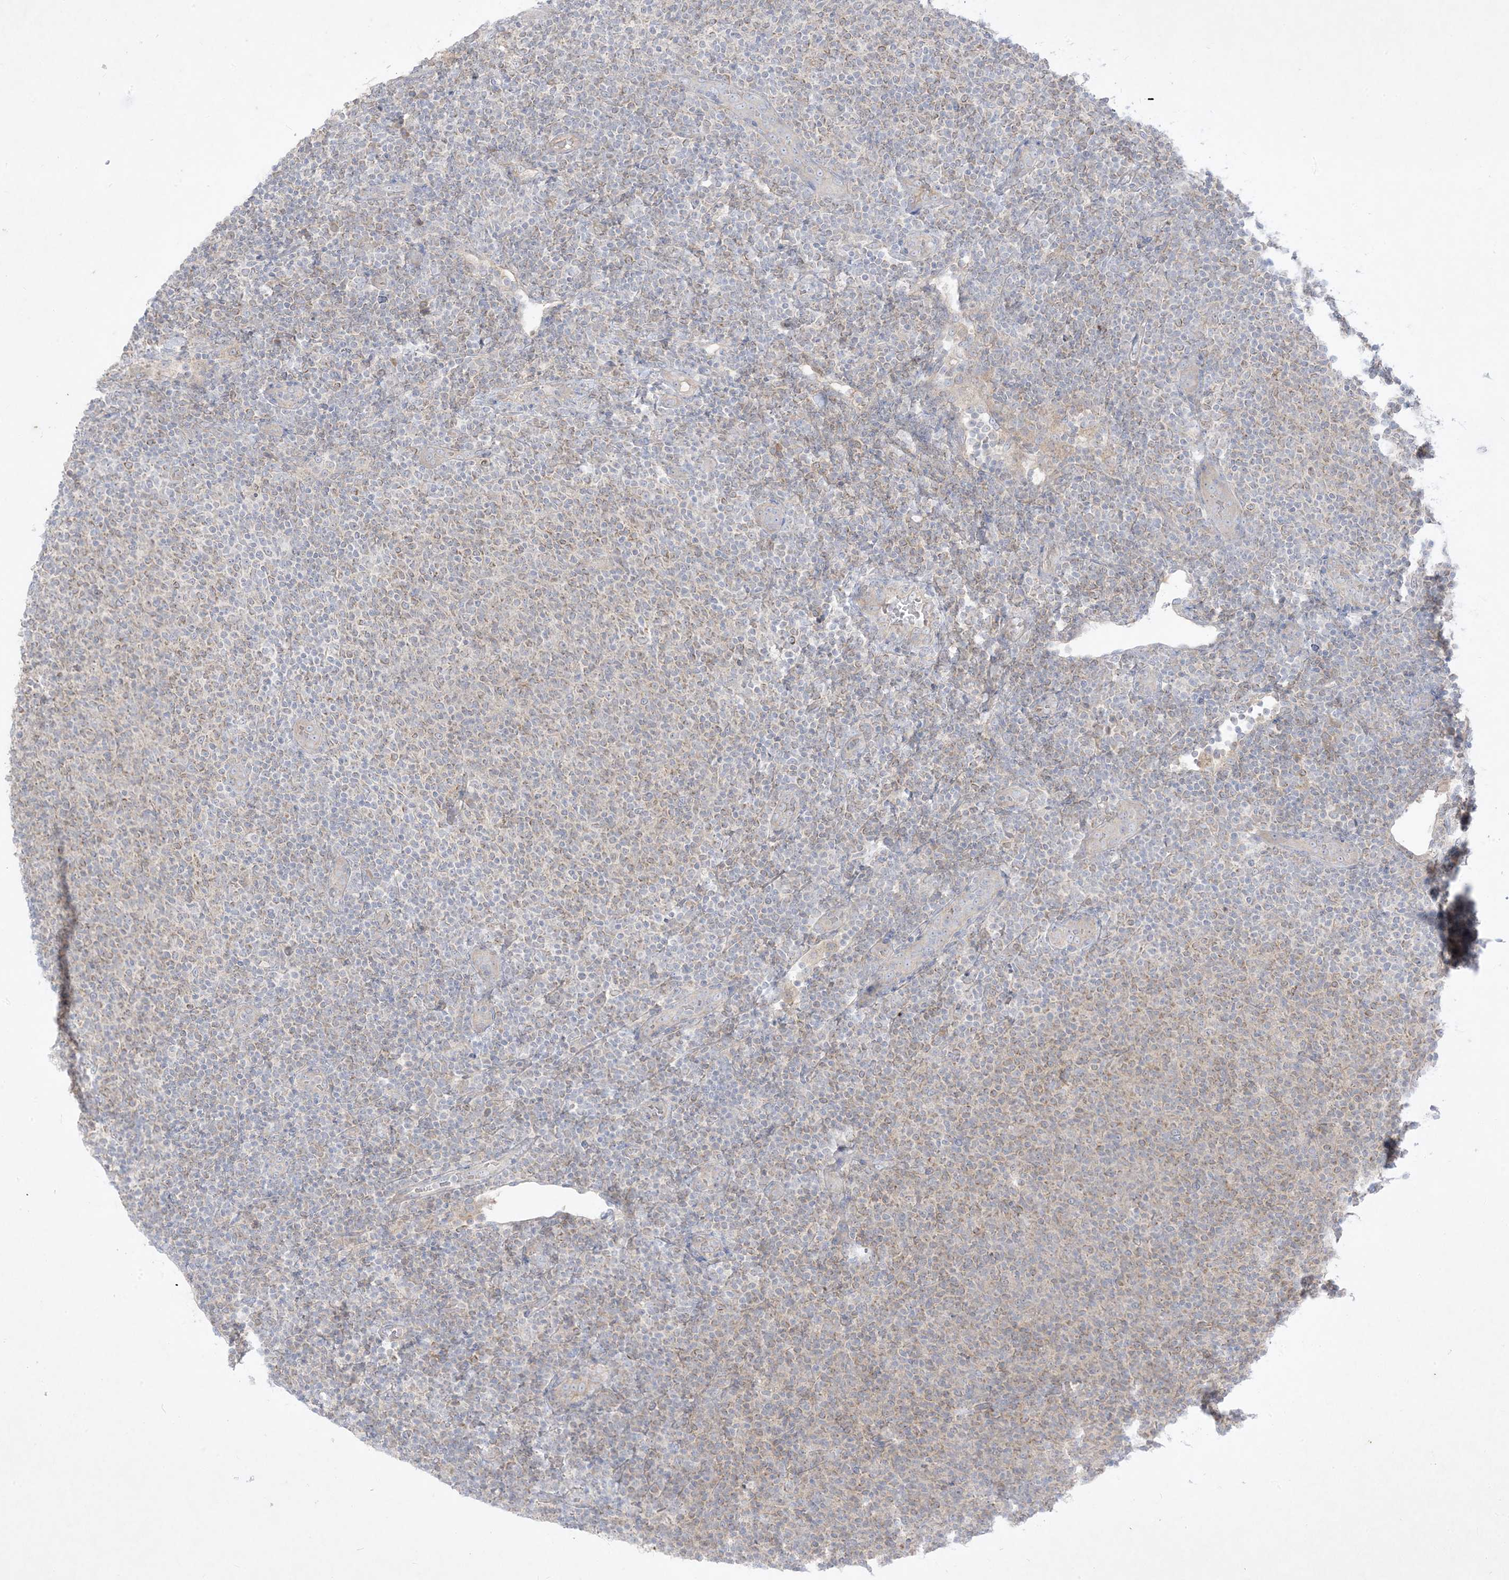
{"staining": {"intensity": "weak", "quantity": "<25%", "location": "cytoplasmic/membranous"}, "tissue": "lymphoma", "cell_type": "Tumor cells", "image_type": "cancer", "snomed": [{"axis": "morphology", "description": "Malignant lymphoma, non-Hodgkin's type, Low grade"}, {"axis": "topography", "description": "Lymph node"}], "caption": "Tumor cells are negative for brown protein staining in lymphoma.", "gene": "PLEKHA3", "patient": {"sex": "male", "age": 66}}